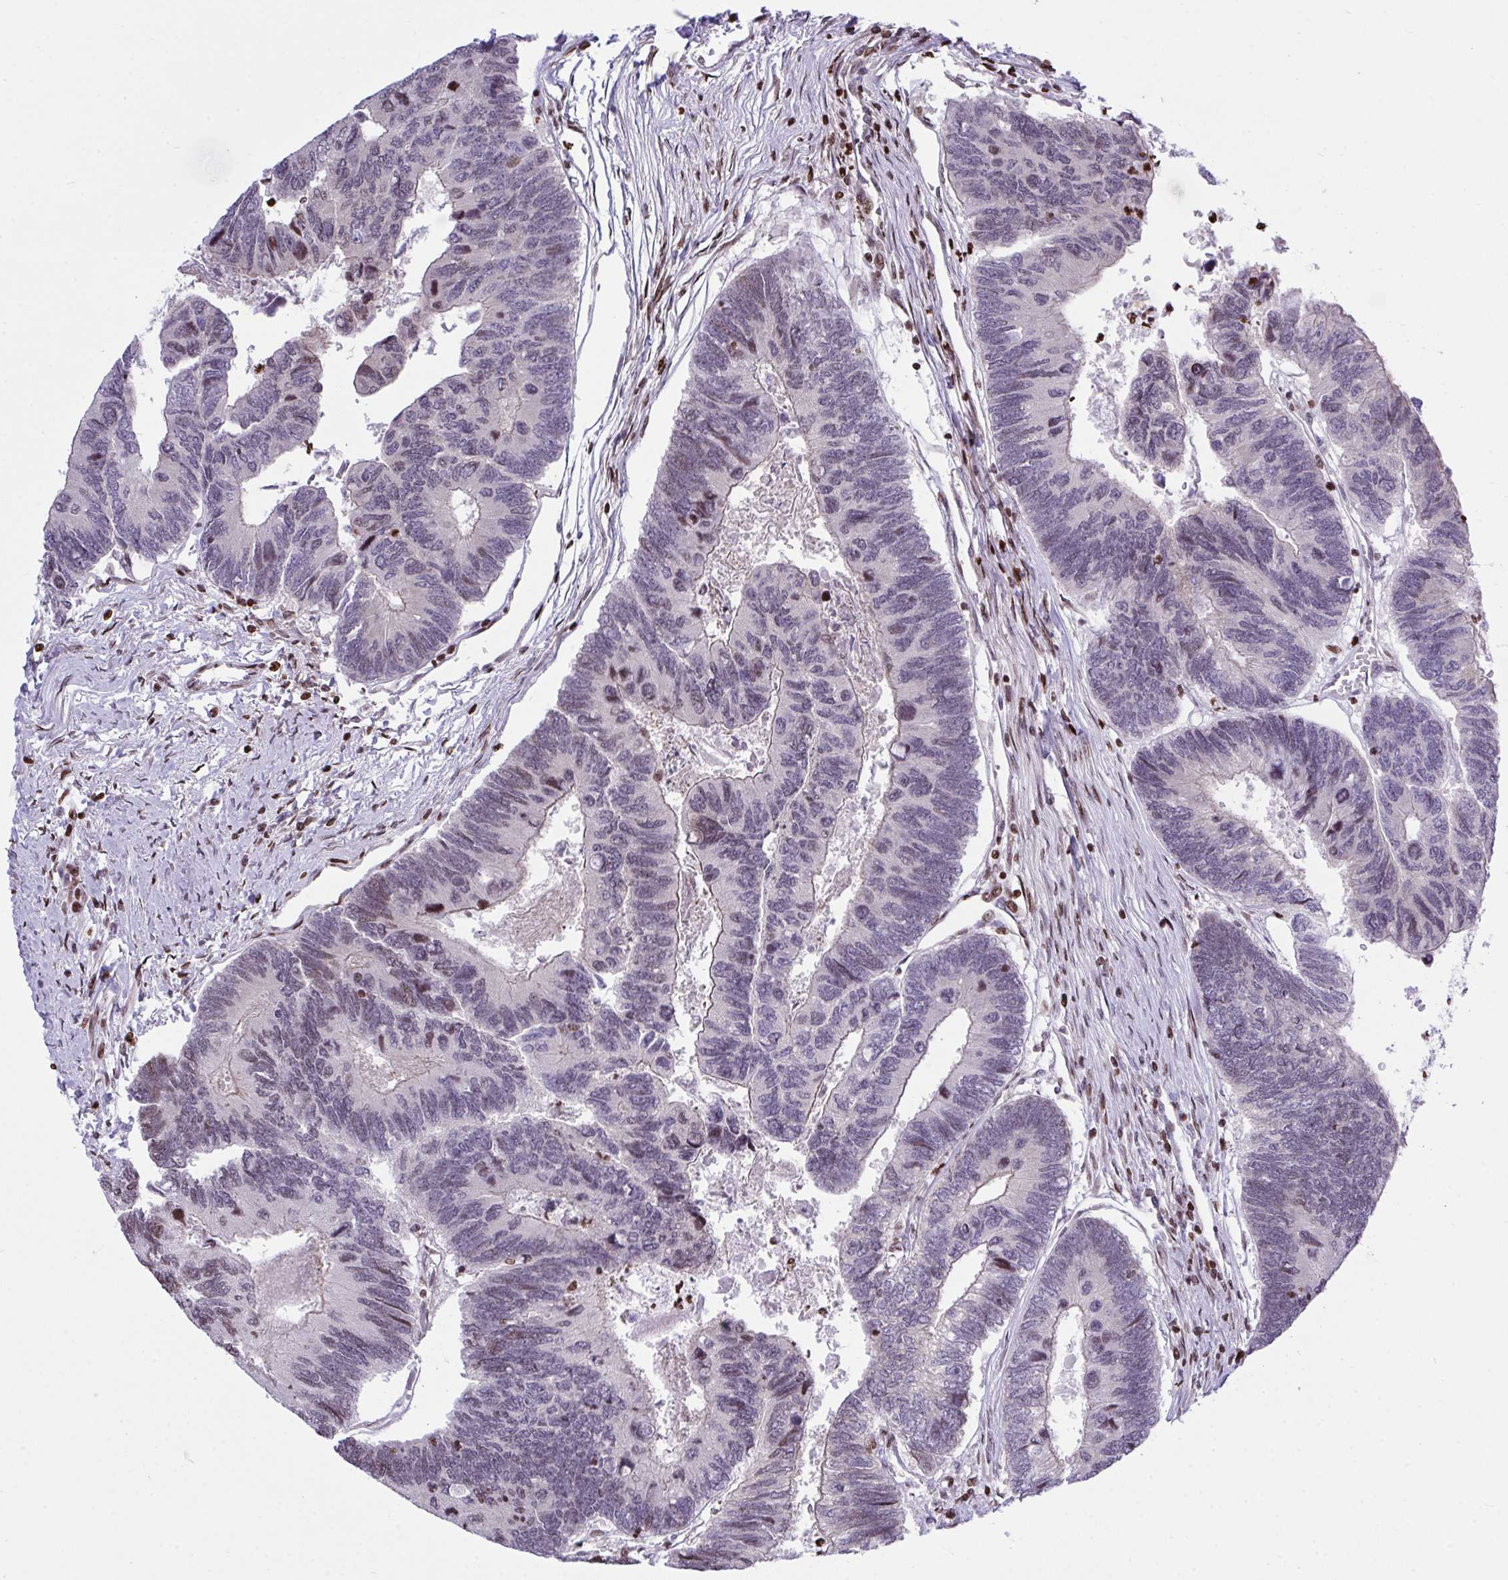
{"staining": {"intensity": "moderate", "quantity": "<25%", "location": "nuclear"}, "tissue": "colorectal cancer", "cell_type": "Tumor cells", "image_type": "cancer", "snomed": [{"axis": "morphology", "description": "Adenocarcinoma, NOS"}, {"axis": "topography", "description": "Colon"}], "caption": "A low amount of moderate nuclear staining is seen in about <25% of tumor cells in adenocarcinoma (colorectal) tissue. (IHC, brightfield microscopy, high magnification).", "gene": "RAPGEF5", "patient": {"sex": "female", "age": 67}}